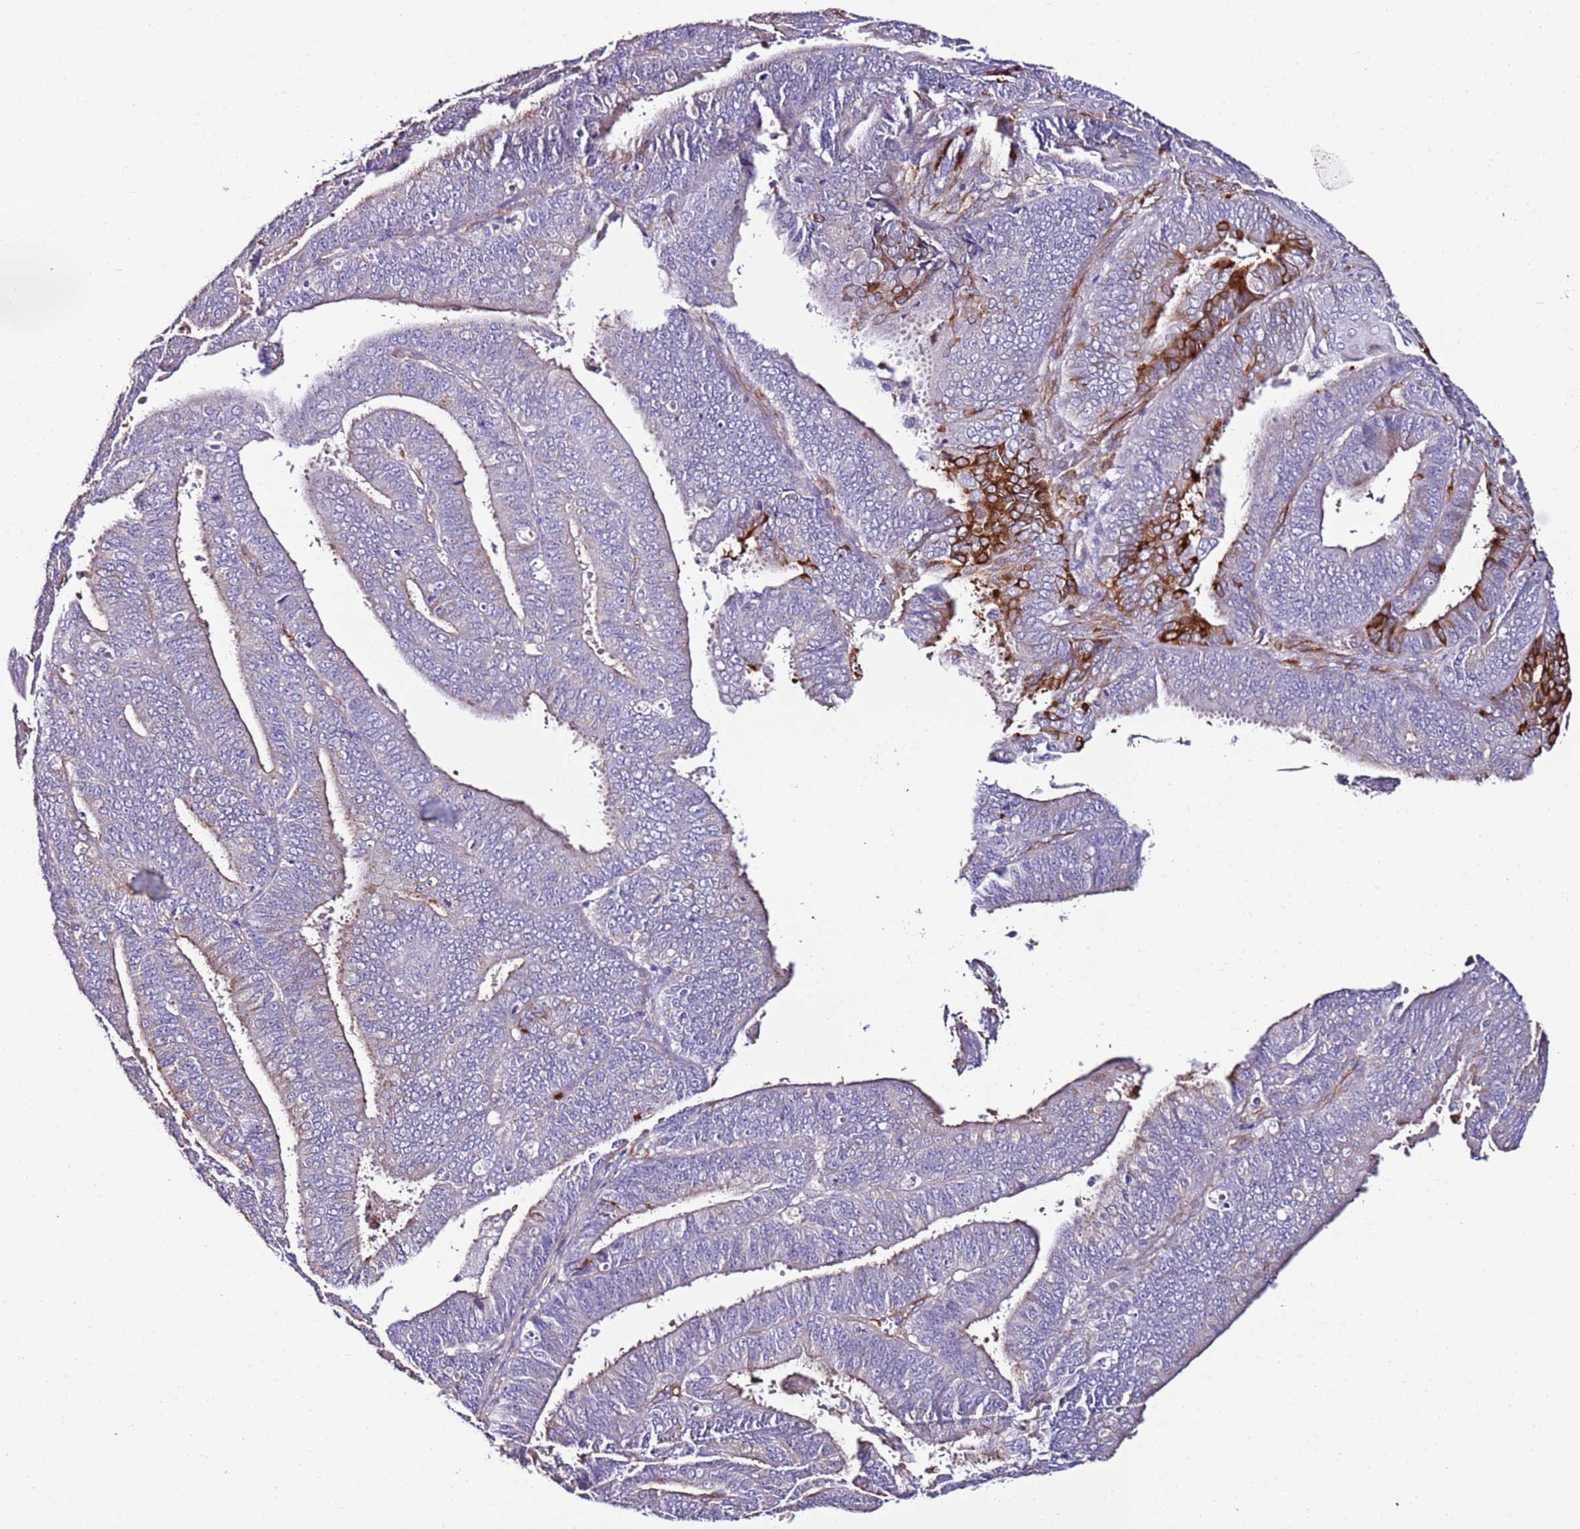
{"staining": {"intensity": "negative", "quantity": "none", "location": "none"}, "tissue": "endometrial cancer", "cell_type": "Tumor cells", "image_type": "cancer", "snomed": [{"axis": "morphology", "description": "Adenocarcinoma, NOS"}, {"axis": "topography", "description": "Endometrium"}], "caption": "Immunohistochemical staining of adenocarcinoma (endometrial) displays no significant staining in tumor cells.", "gene": "FAM174C", "patient": {"sex": "female", "age": 73}}